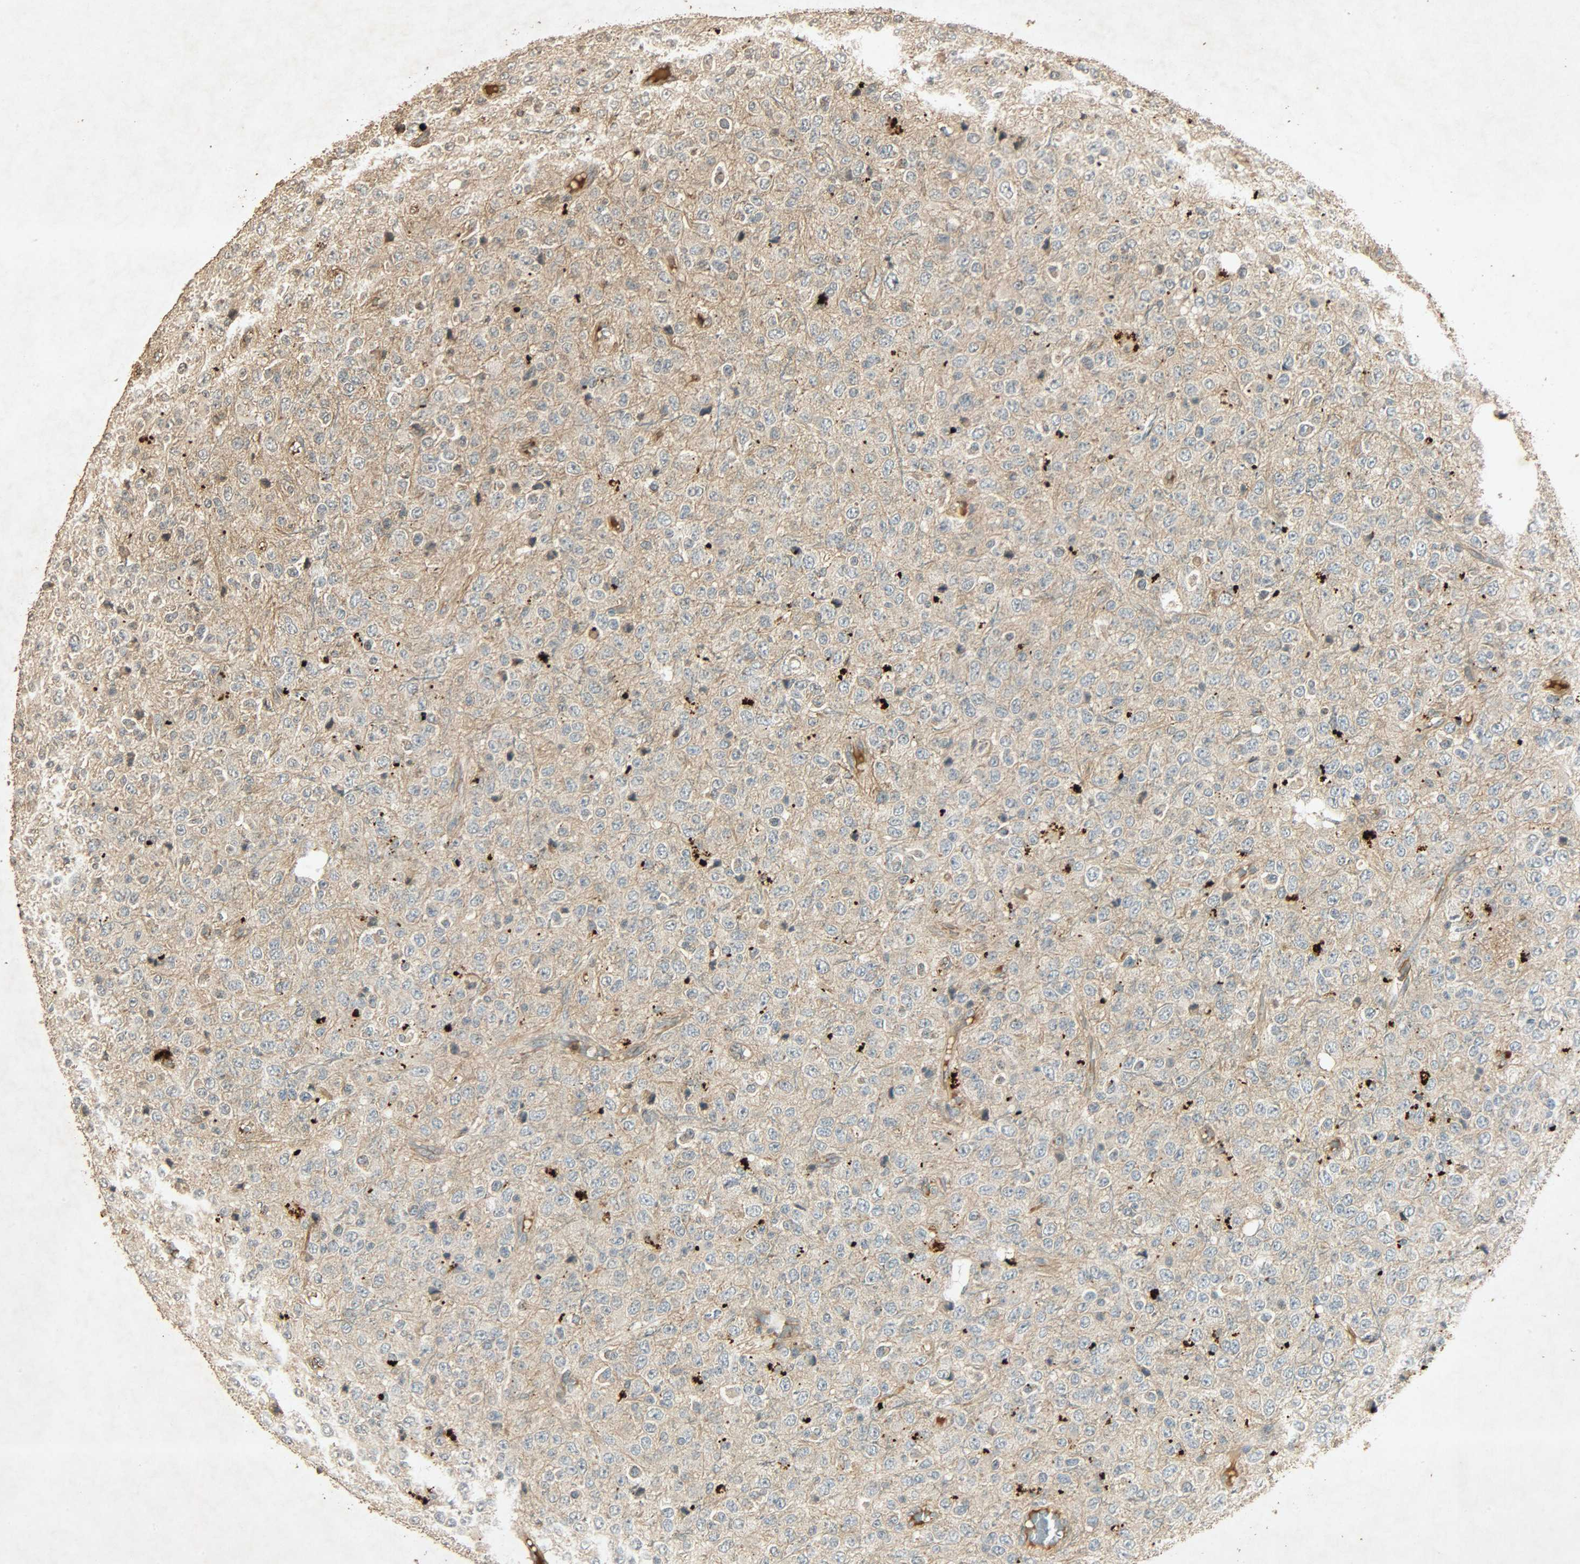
{"staining": {"intensity": "weak", "quantity": ">75%", "location": "cytoplasmic/membranous"}, "tissue": "glioma", "cell_type": "Tumor cells", "image_type": "cancer", "snomed": [{"axis": "morphology", "description": "Glioma, malignant, High grade"}, {"axis": "topography", "description": "pancreas cauda"}], "caption": "DAB (3,3'-diaminobenzidine) immunohistochemical staining of human glioma shows weak cytoplasmic/membranous protein positivity in approximately >75% of tumor cells.", "gene": "ATP2B1", "patient": {"sex": "male", "age": 60}}